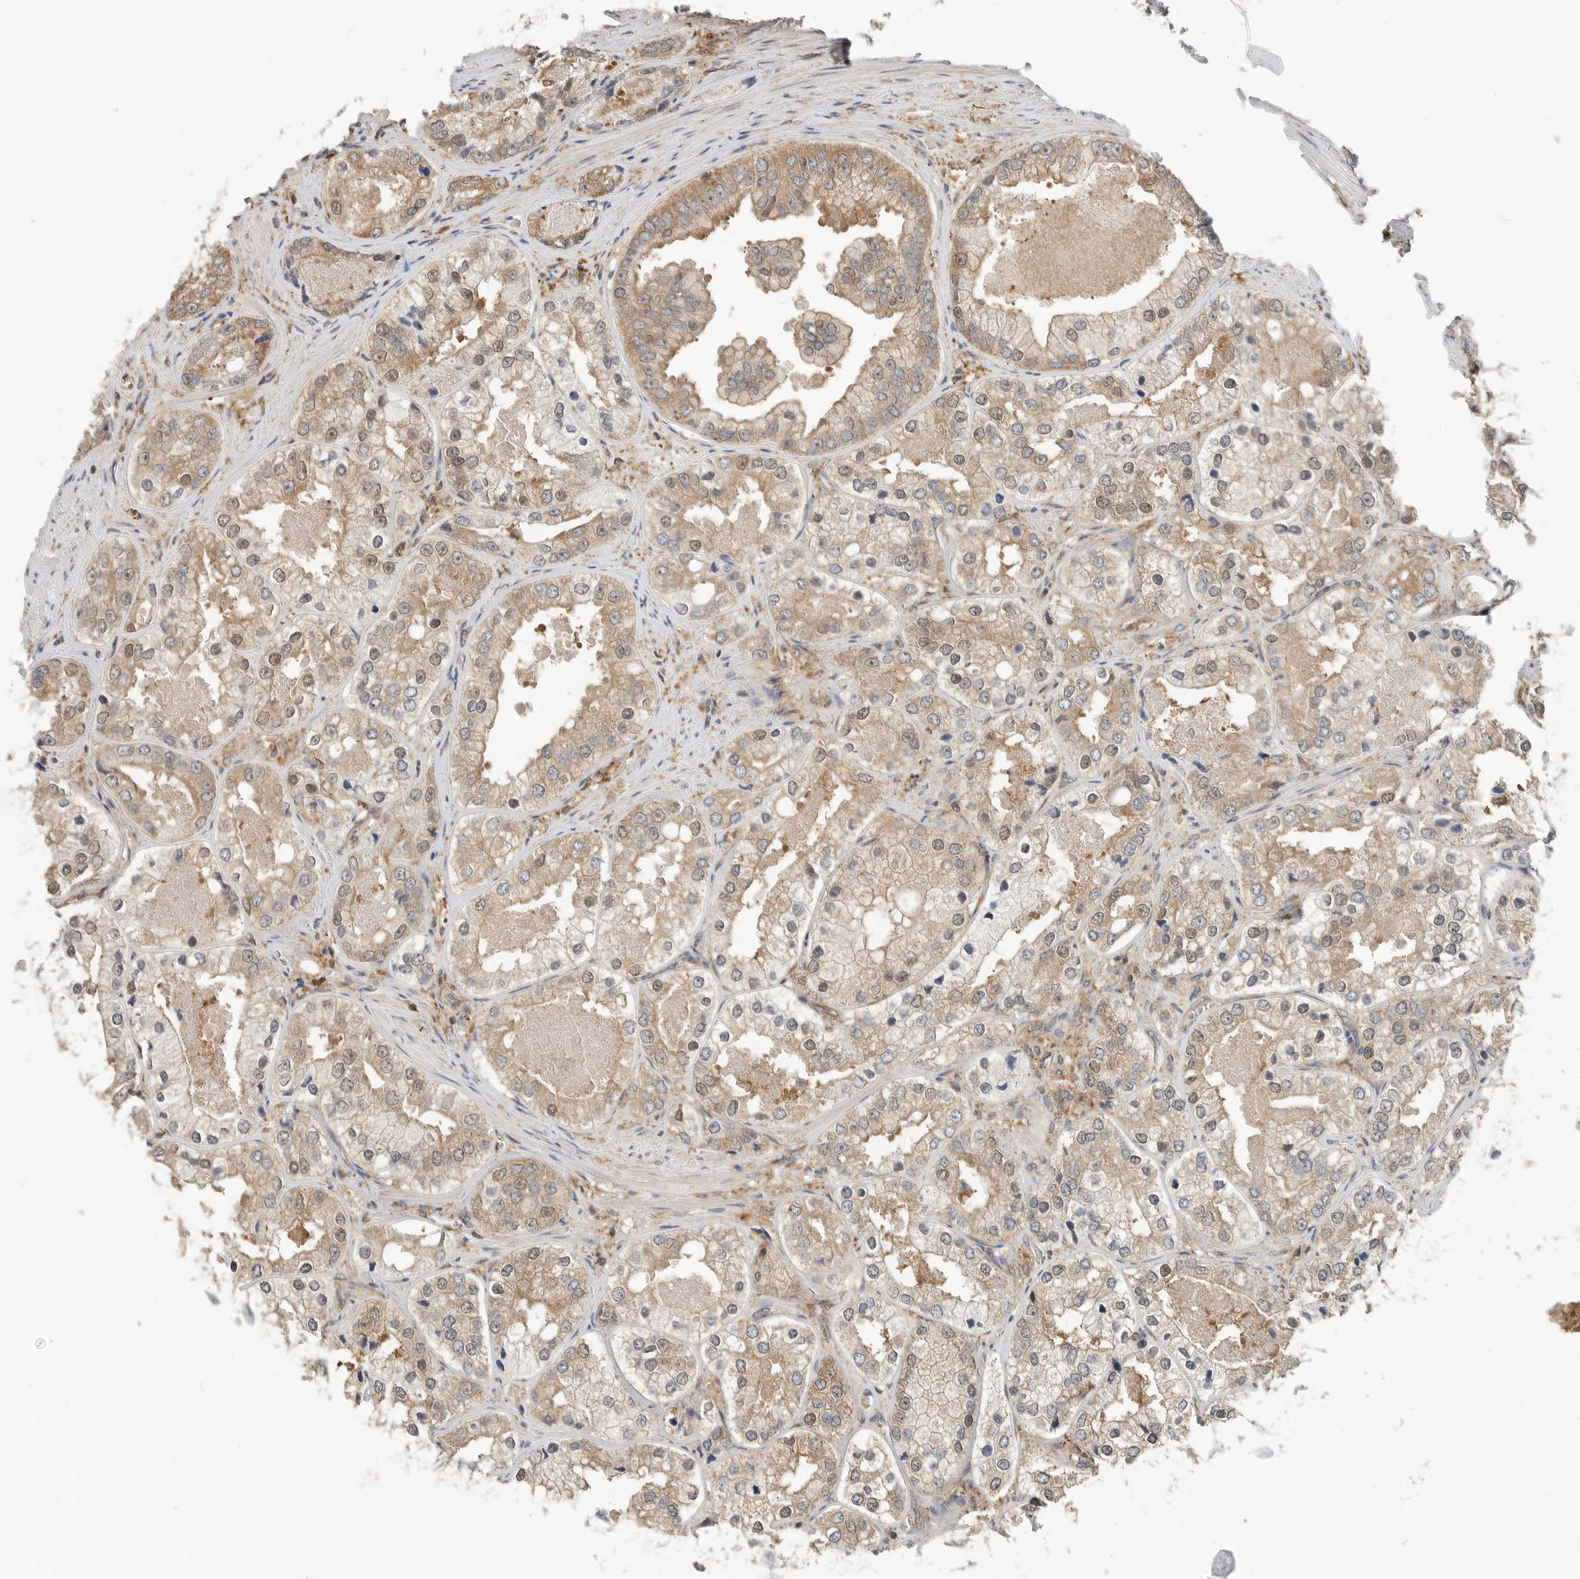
{"staining": {"intensity": "moderate", "quantity": ">75%", "location": "cytoplasmic/membranous"}, "tissue": "prostate cancer", "cell_type": "Tumor cells", "image_type": "cancer", "snomed": [{"axis": "morphology", "description": "Adenocarcinoma, High grade"}, {"axis": "topography", "description": "Prostate"}], "caption": "Protein expression analysis of human prostate cancer (high-grade adenocarcinoma) reveals moderate cytoplasmic/membranous staining in about >75% of tumor cells.", "gene": "XPNPEP1", "patient": {"sex": "male", "age": 61}}